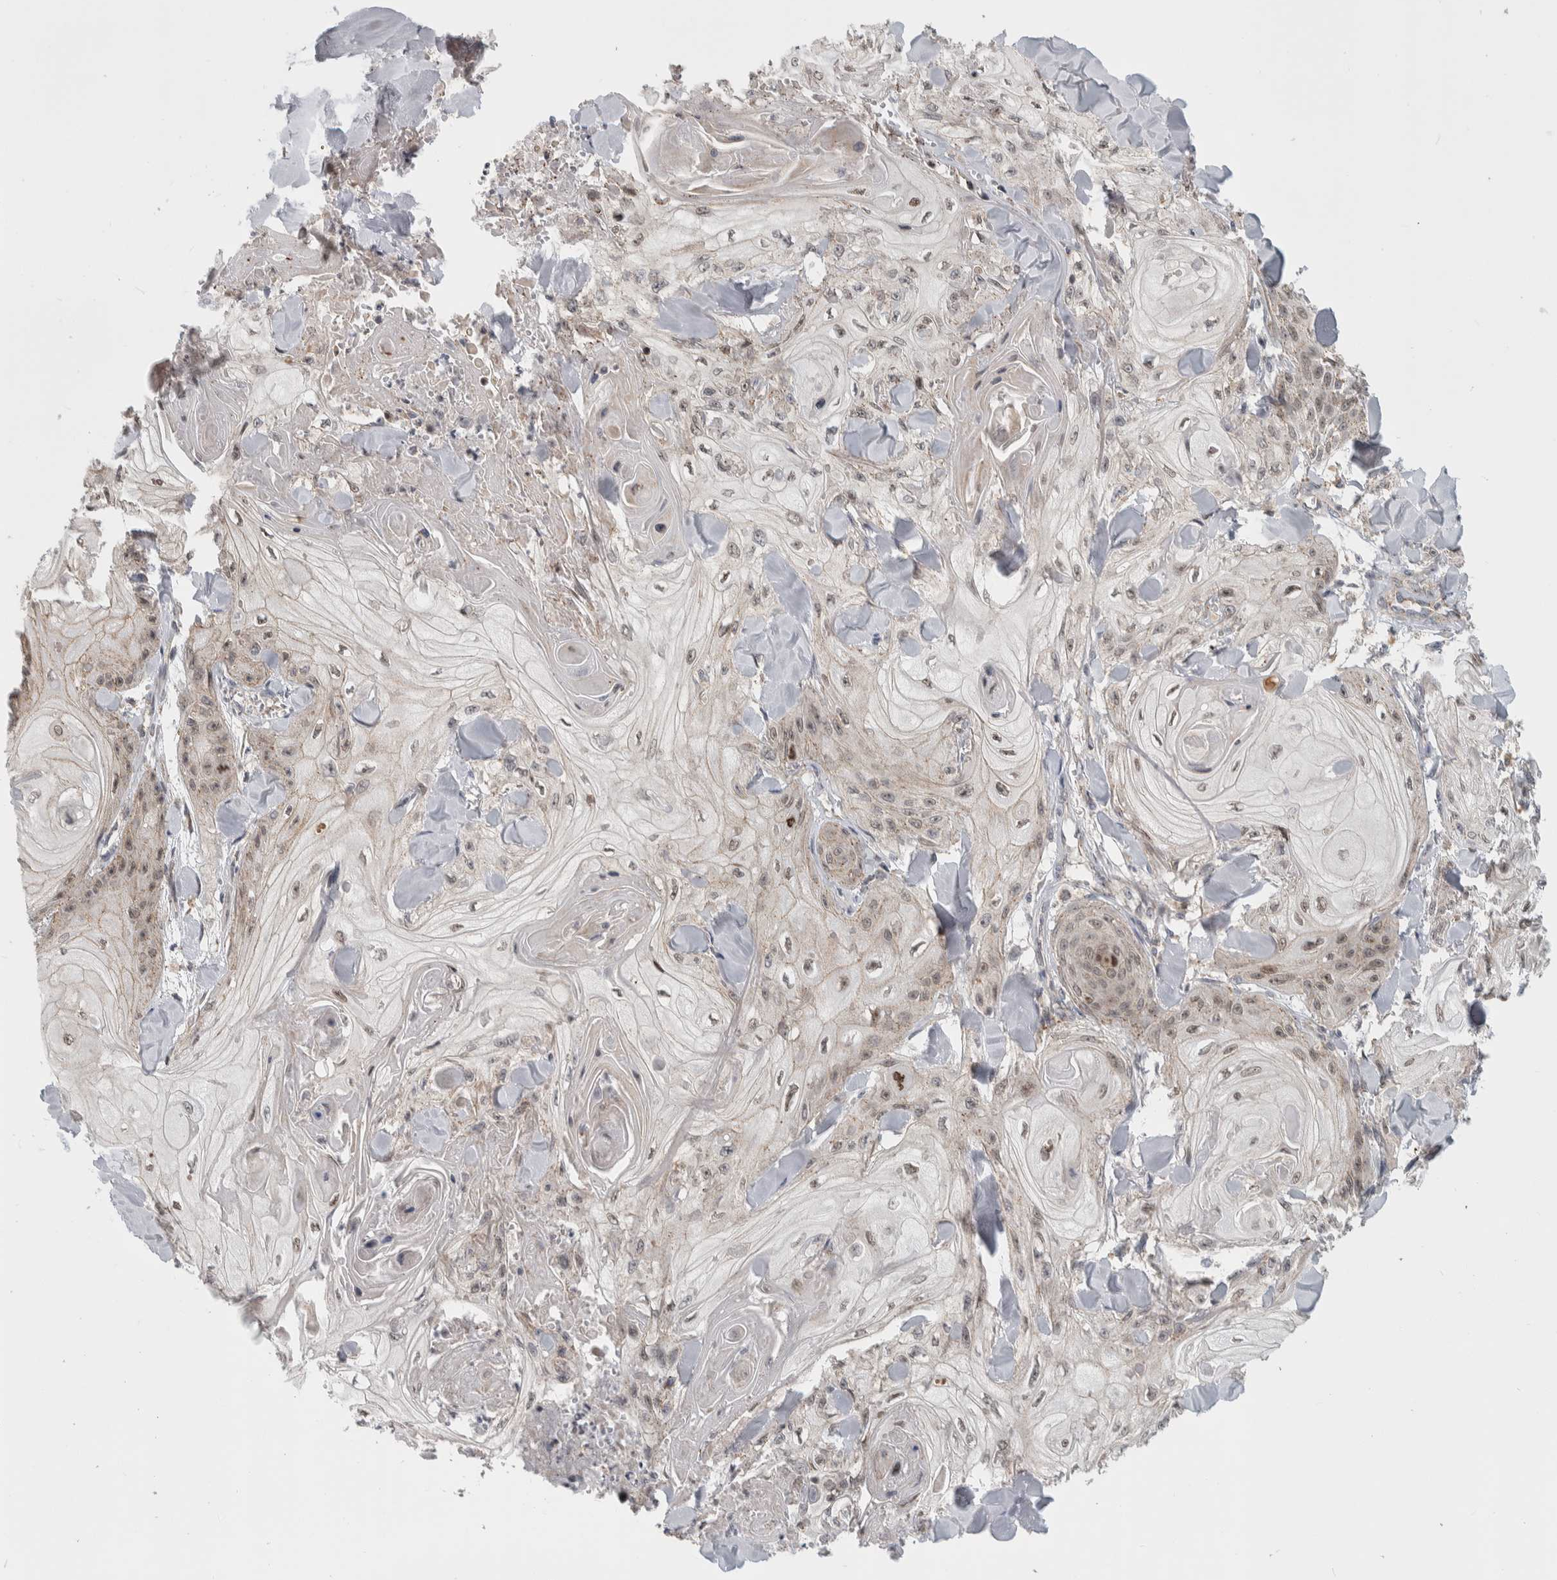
{"staining": {"intensity": "weak", "quantity": "25%-75%", "location": "cytoplasmic/membranous,nuclear"}, "tissue": "skin cancer", "cell_type": "Tumor cells", "image_type": "cancer", "snomed": [{"axis": "morphology", "description": "Squamous cell carcinoma, NOS"}, {"axis": "topography", "description": "Skin"}], "caption": "Skin squamous cell carcinoma stained with IHC reveals weak cytoplasmic/membranous and nuclear staining in approximately 25%-75% of tumor cells. (brown staining indicates protein expression, while blue staining denotes nuclei).", "gene": "MSL1", "patient": {"sex": "male", "age": 74}}